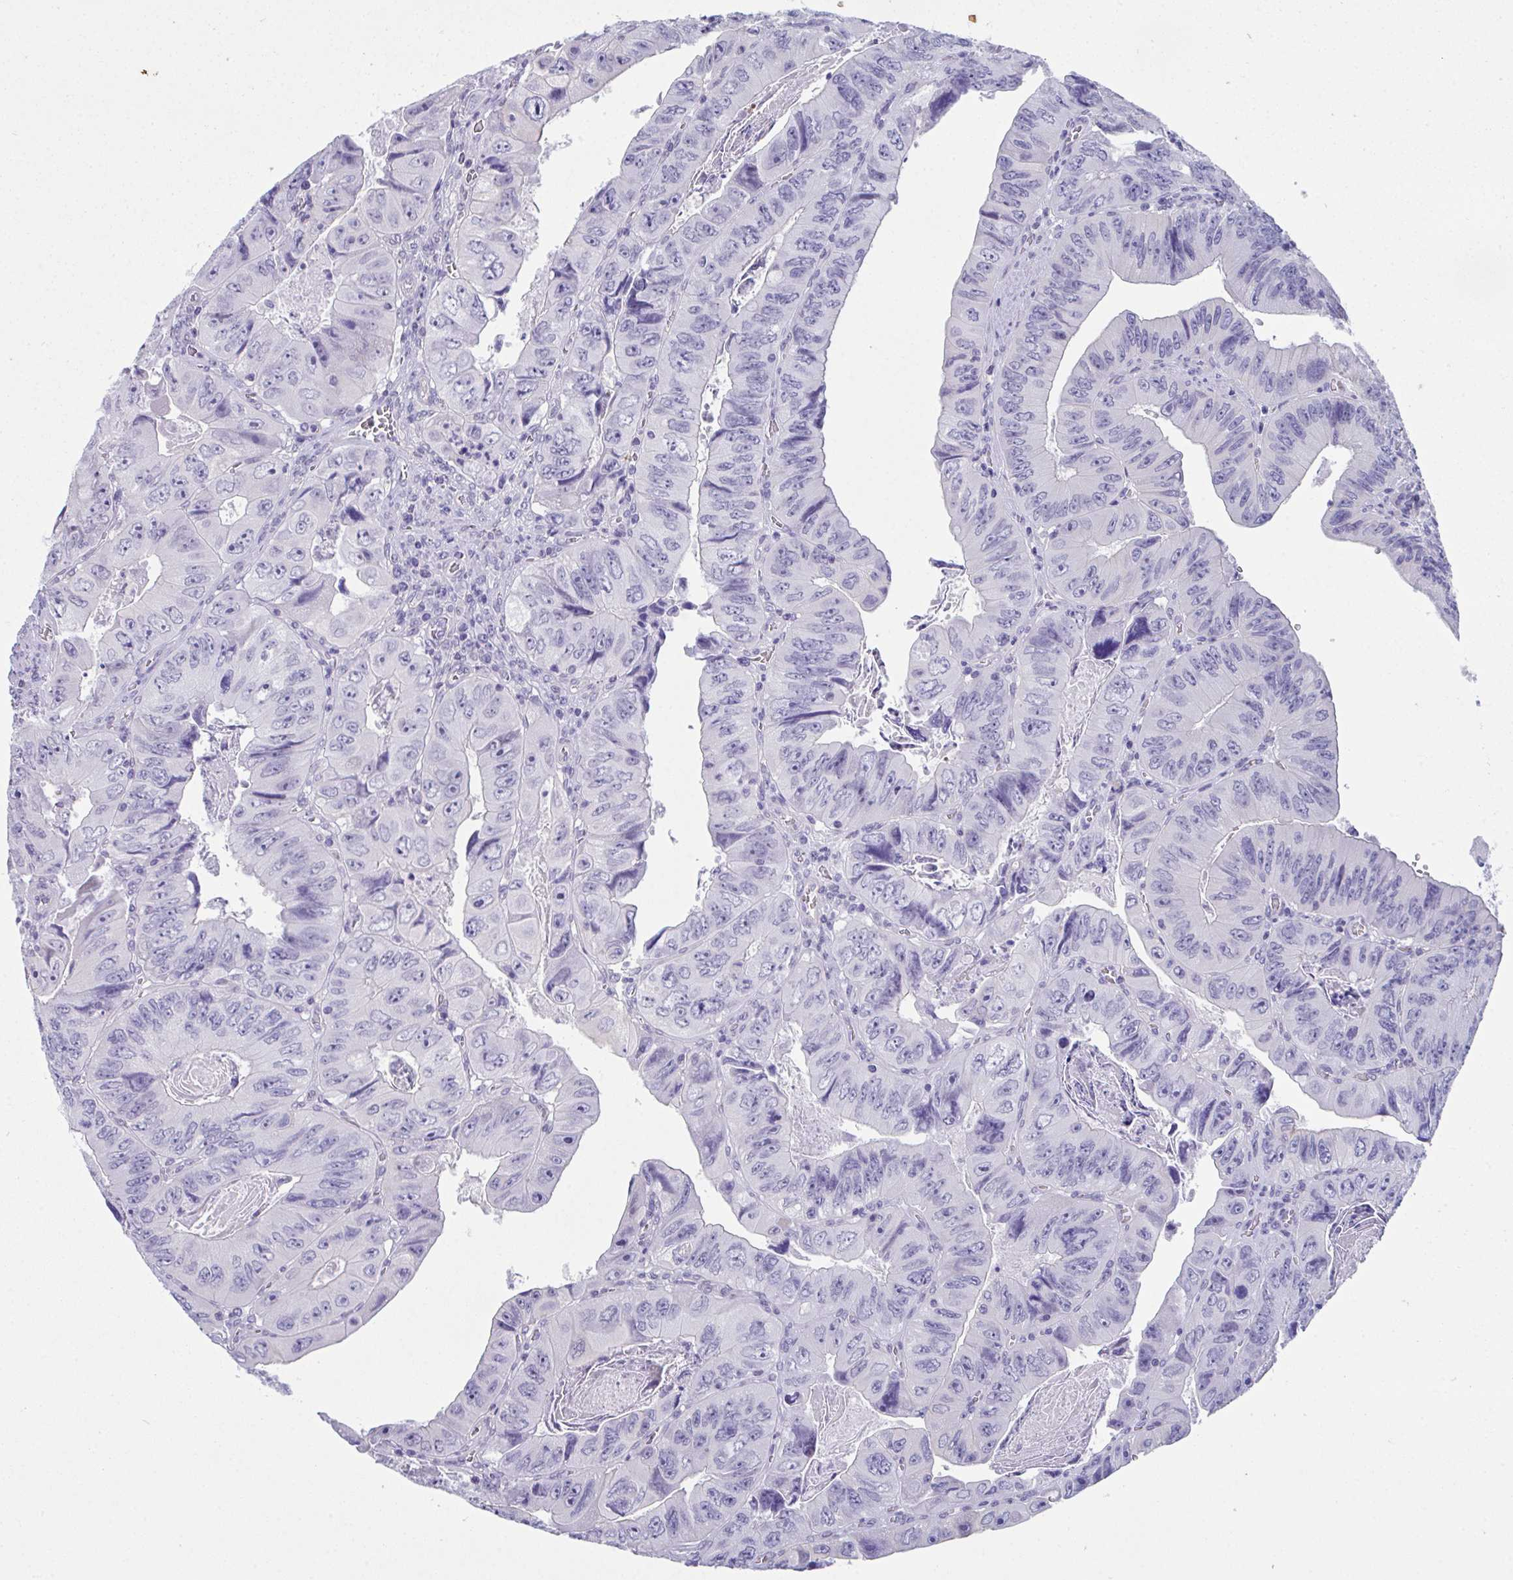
{"staining": {"intensity": "negative", "quantity": "none", "location": "none"}, "tissue": "colorectal cancer", "cell_type": "Tumor cells", "image_type": "cancer", "snomed": [{"axis": "morphology", "description": "Adenocarcinoma, NOS"}, {"axis": "topography", "description": "Colon"}], "caption": "Immunohistochemical staining of adenocarcinoma (colorectal) displays no significant positivity in tumor cells.", "gene": "ATP6V0D2", "patient": {"sex": "female", "age": 84}}